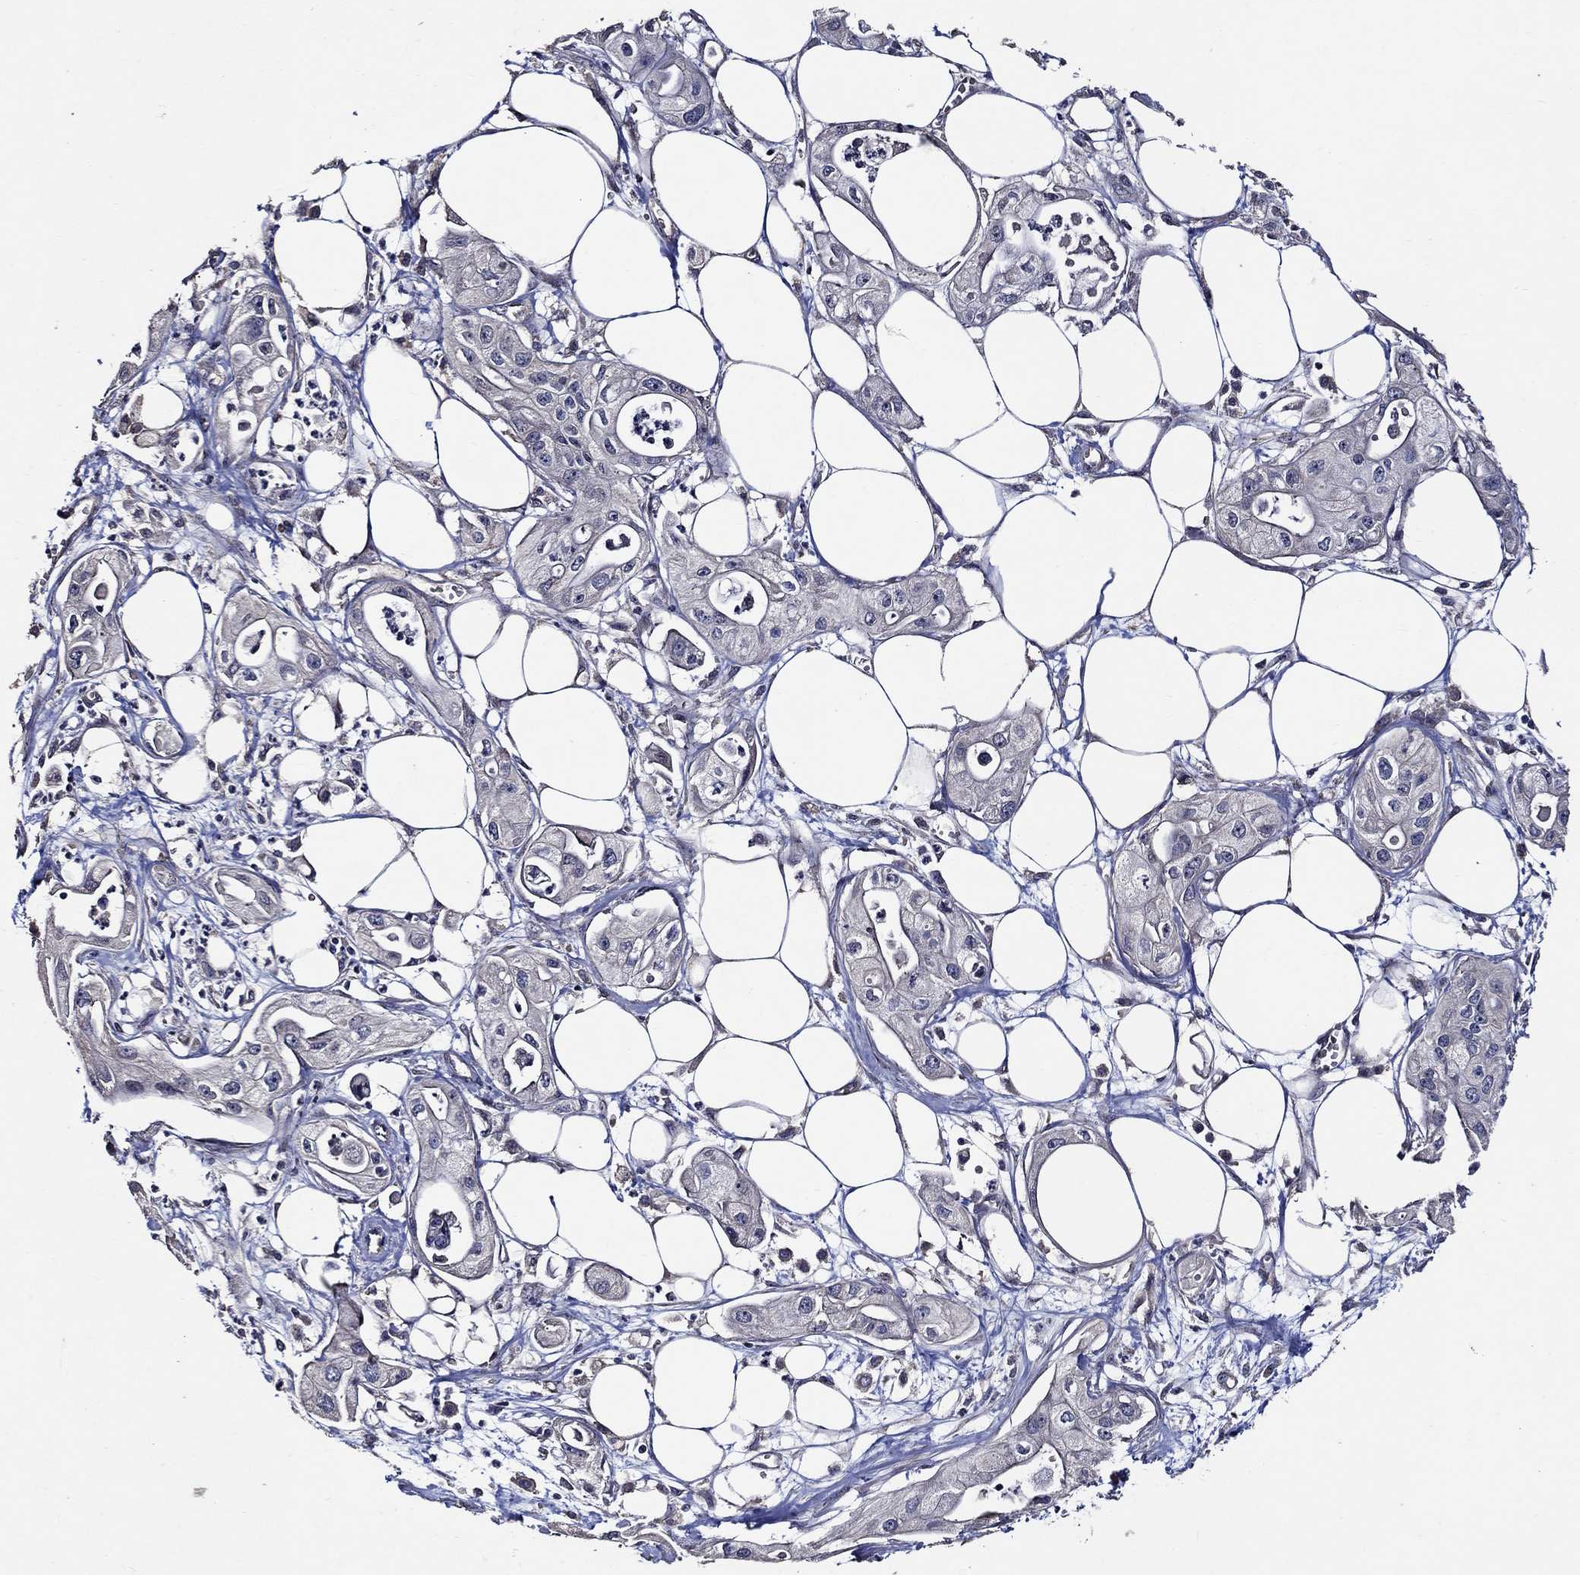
{"staining": {"intensity": "negative", "quantity": "none", "location": "none"}, "tissue": "pancreatic cancer", "cell_type": "Tumor cells", "image_type": "cancer", "snomed": [{"axis": "morphology", "description": "Adenocarcinoma, NOS"}, {"axis": "topography", "description": "Pancreas"}], "caption": "High magnification brightfield microscopy of pancreatic cancer (adenocarcinoma) stained with DAB (brown) and counterstained with hematoxylin (blue): tumor cells show no significant positivity. The staining is performed using DAB (3,3'-diaminobenzidine) brown chromogen with nuclei counter-stained in using hematoxylin.", "gene": "HAP1", "patient": {"sex": "male", "age": 70}}